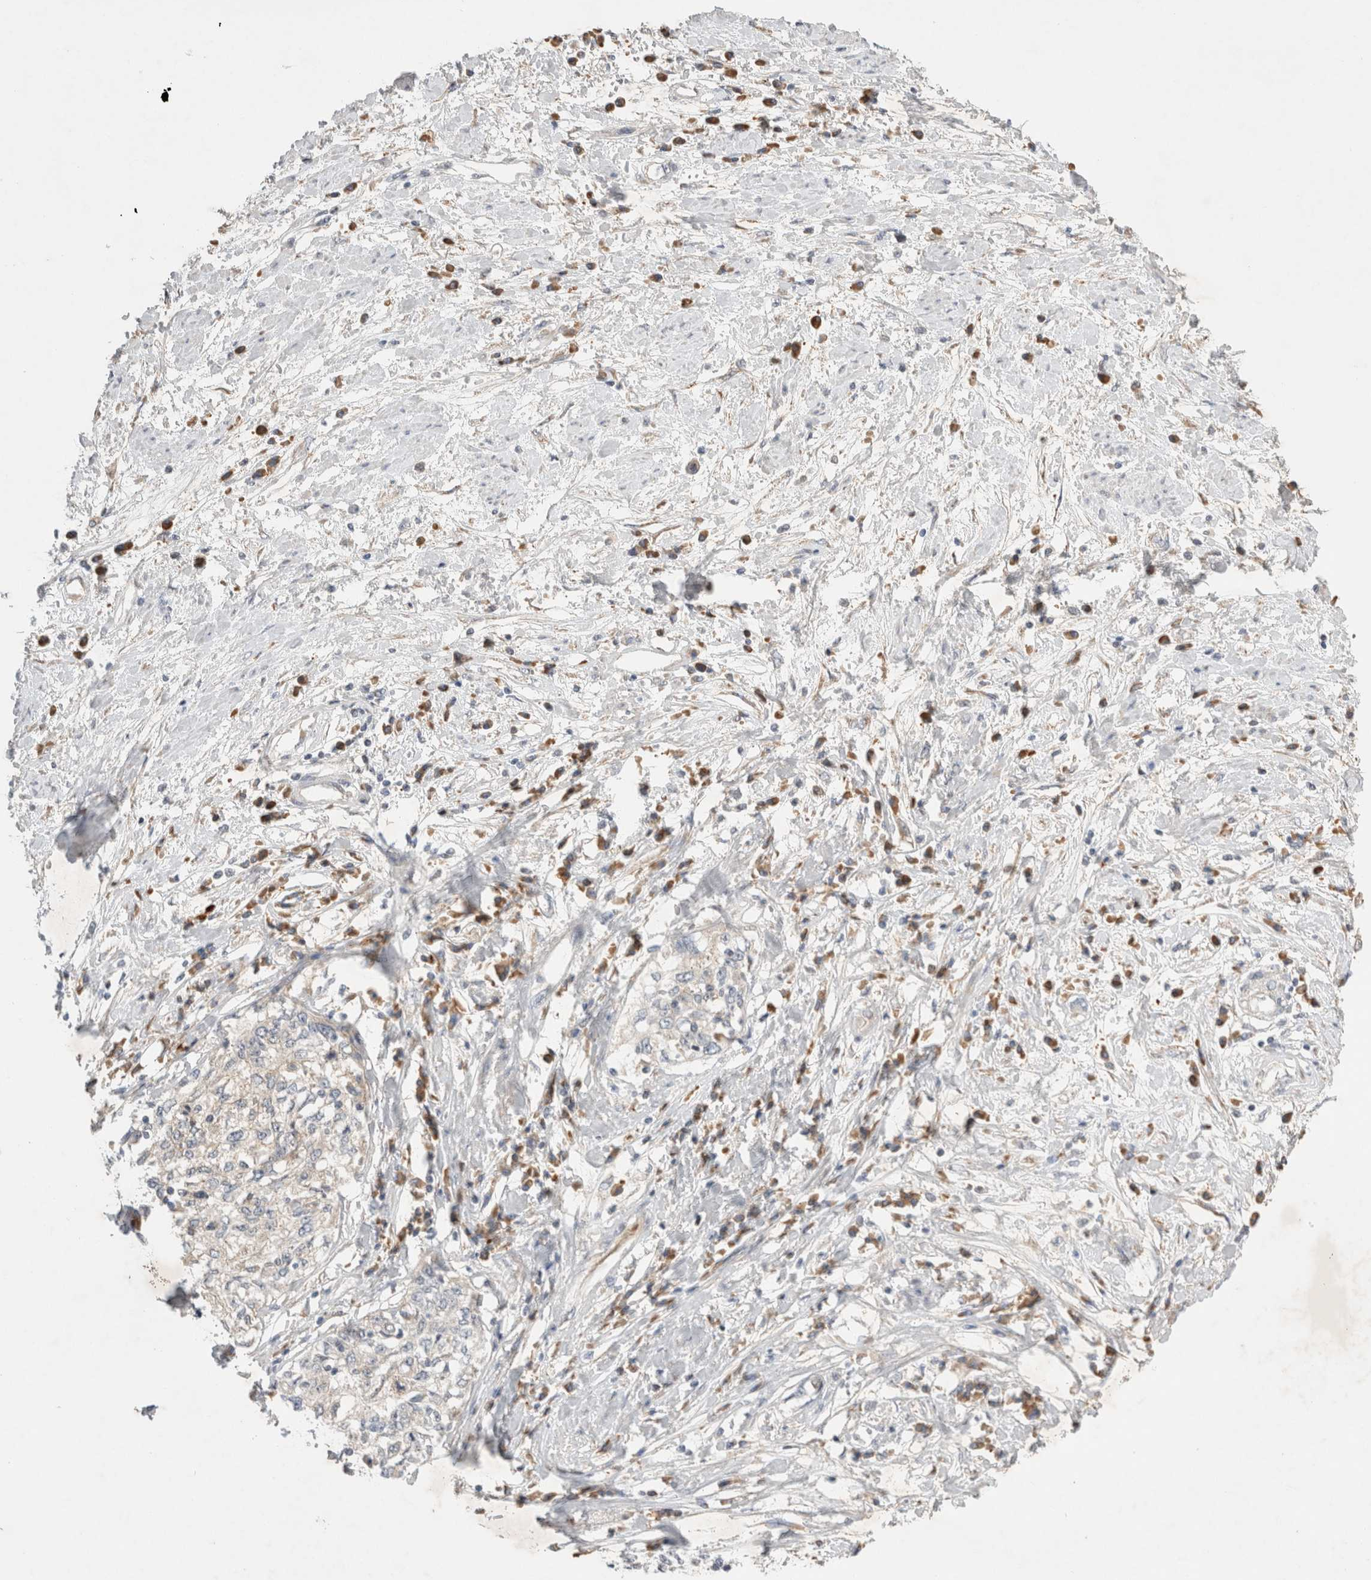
{"staining": {"intensity": "negative", "quantity": "none", "location": "none"}, "tissue": "cervical cancer", "cell_type": "Tumor cells", "image_type": "cancer", "snomed": [{"axis": "morphology", "description": "Squamous cell carcinoma, NOS"}, {"axis": "topography", "description": "Cervix"}], "caption": "This is an immunohistochemistry micrograph of cervical squamous cell carcinoma. There is no positivity in tumor cells.", "gene": "NEDD4L", "patient": {"sex": "female", "age": 57}}